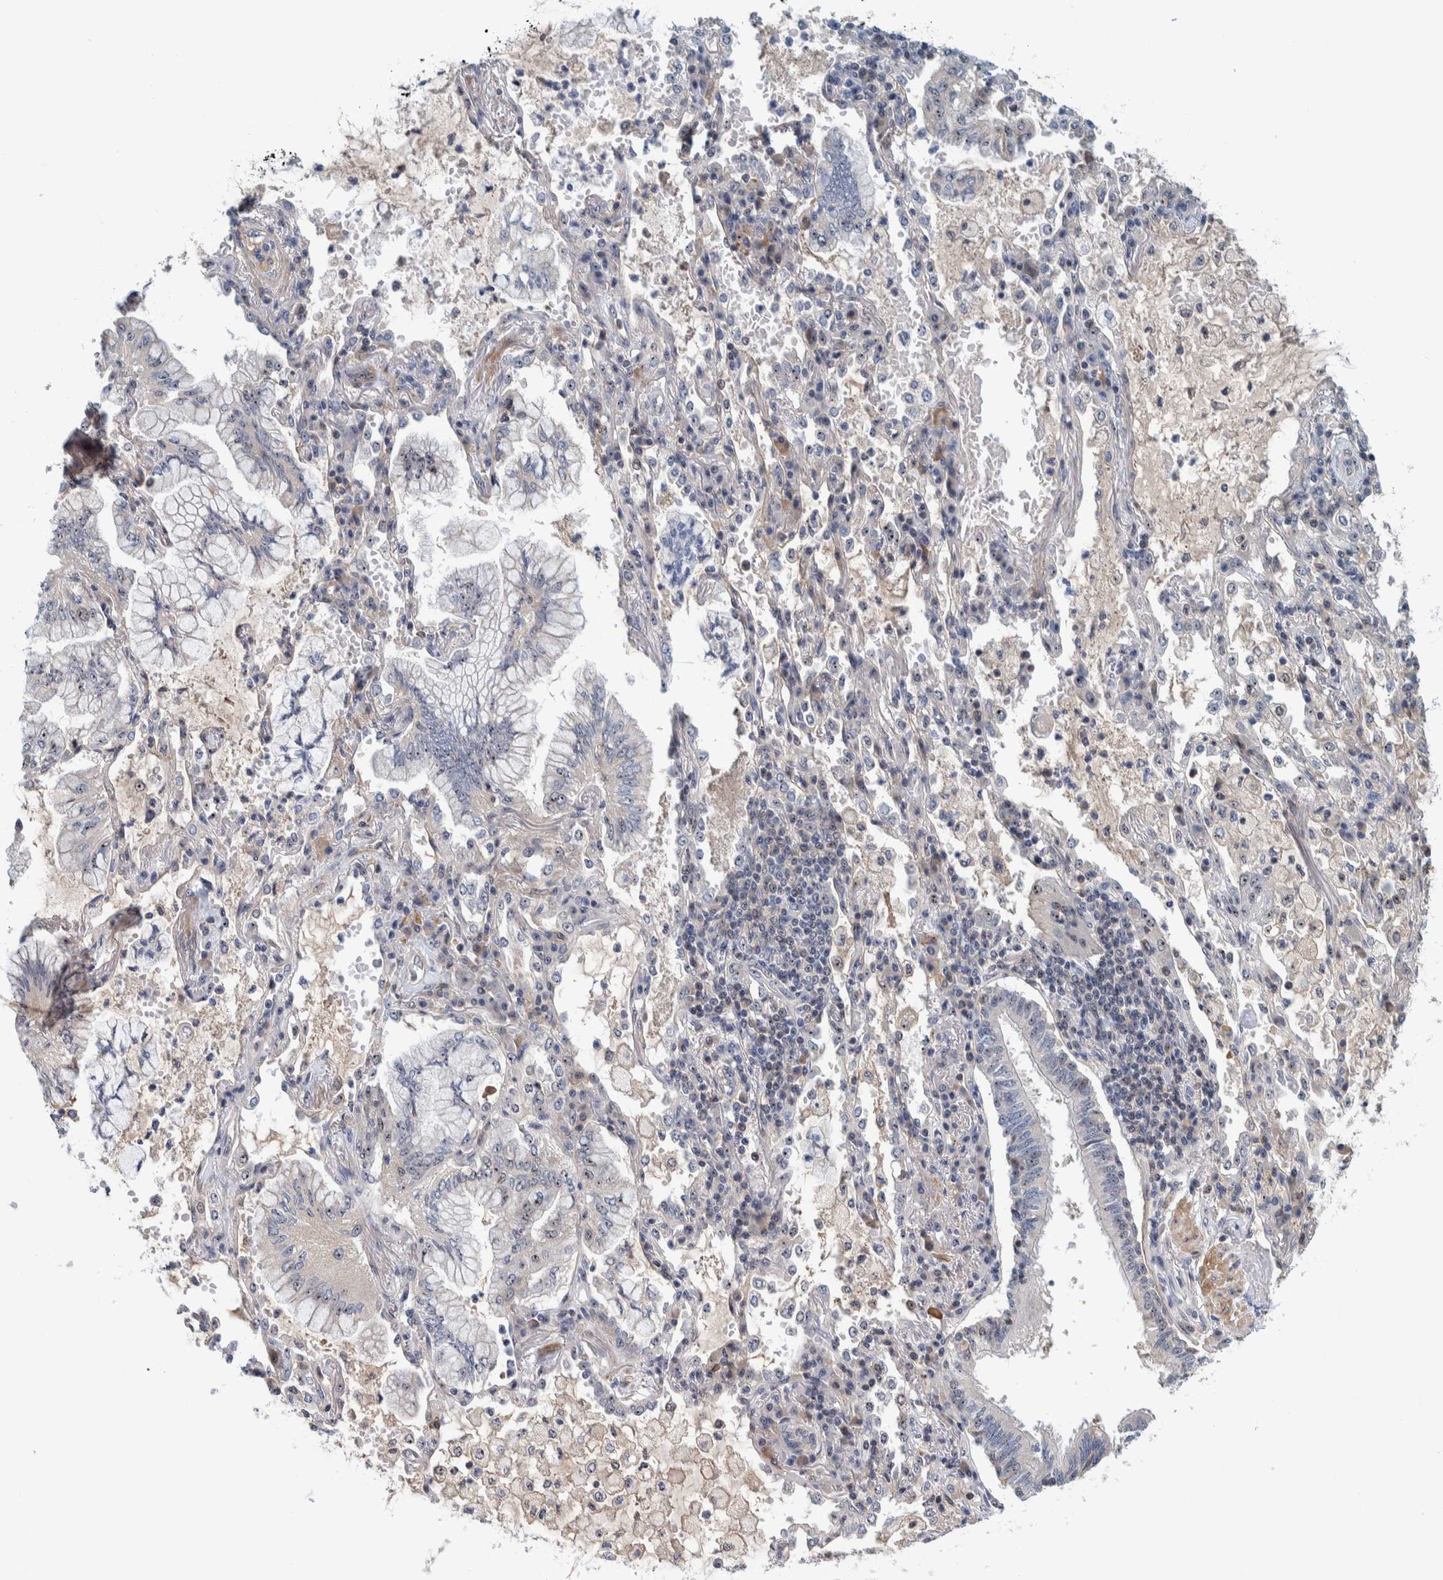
{"staining": {"intensity": "moderate", "quantity": "25%-75%", "location": "nuclear"}, "tissue": "lung cancer", "cell_type": "Tumor cells", "image_type": "cancer", "snomed": [{"axis": "morphology", "description": "Adenocarcinoma, NOS"}, {"axis": "topography", "description": "Lung"}], "caption": "A histopathology image of adenocarcinoma (lung) stained for a protein reveals moderate nuclear brown staining in tumor cells.", "gene": "NOL11", "patient": {"sex": "female", "age": 70}}